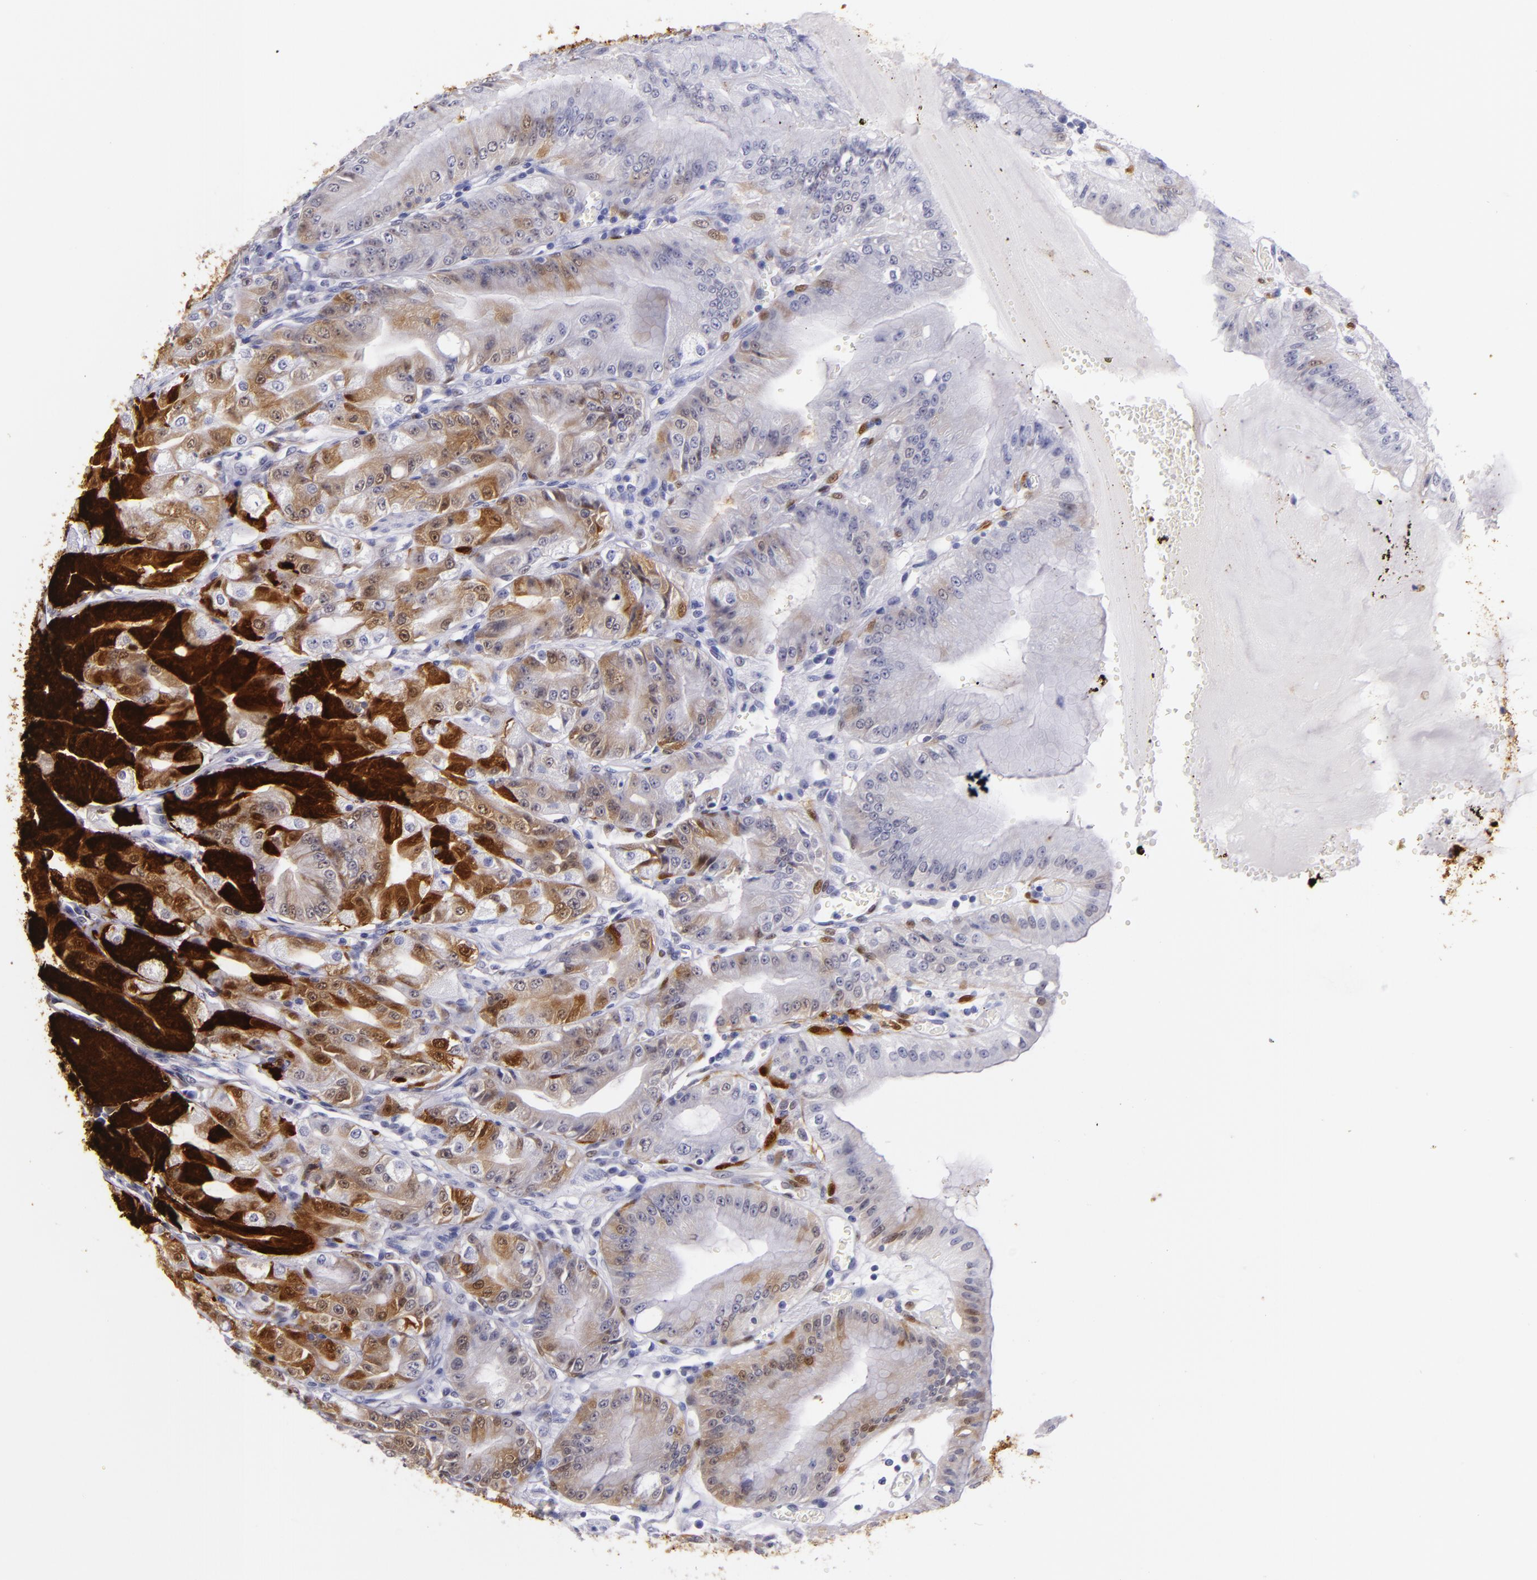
{"staining": {"intensity": "strong", "quantity": "<25%", "location": "cytoplasmic/membranous,nuclear"}, "tissue": "stomach", "cell_type": "Glandular cells", "image_type": "normal", "snomed": [{"axis": "morphology", "description": "Normal tissue, NOS"}, {"axis": "topography", "description": "Stomach, lower"}], "caption": "Protein analysis of benign stomach reveals strong cytoplasmic/membranous,nuclear staining in approximately <25% of glandular cells.", "gene": "MT1A", "patient": {"sex": "male", "age": 71}}